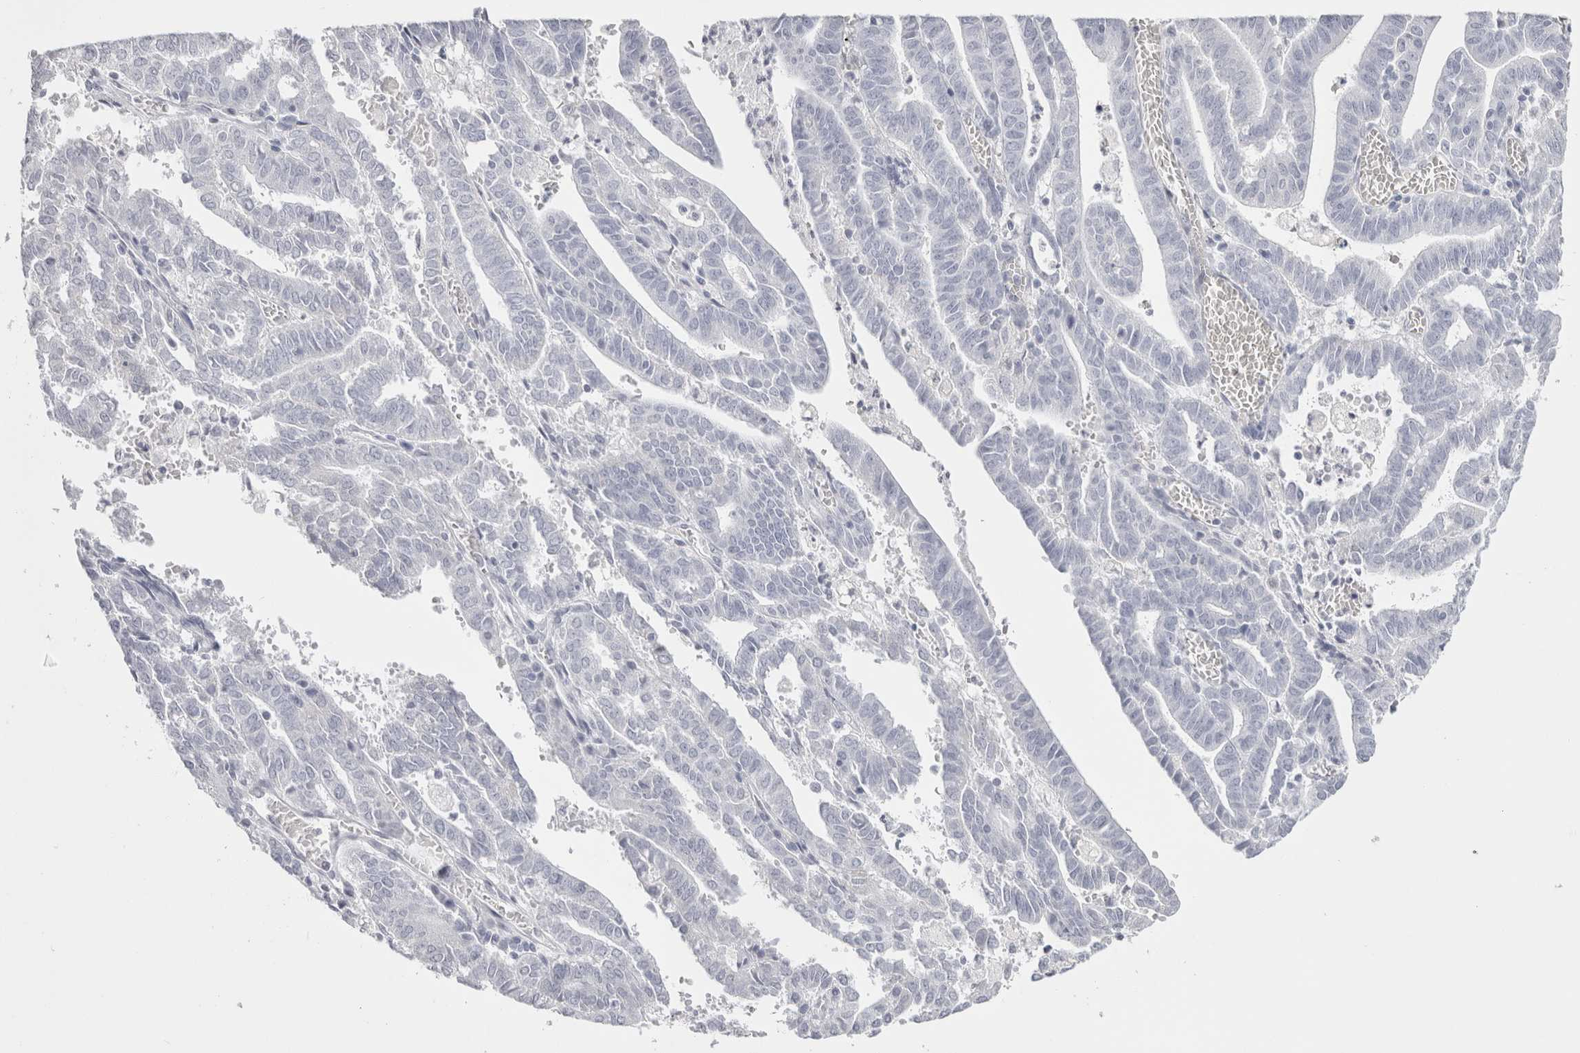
{"staining": {"intensity": "negative", "quantity": "none", "location": "none"}, "tissue": "endometrial cancer", "cell_type": "Tumor cells", "image_type": "cancer", "snomed": [{"axis": "morphology", "description": "Adenocarcinoma, NOS"}, {"axis": "topography", "description": "Uterus"}], "caption": "IHC photomicrograph of neoplastic tissue: human adenocarcinoma (endometrial) stained with DAB (3,3'-diaminobenzidine) displays no significant protein positivity in tumor cells.", "gene": "GARIN1A", "patient": {"sex": "female", "age": 83}}